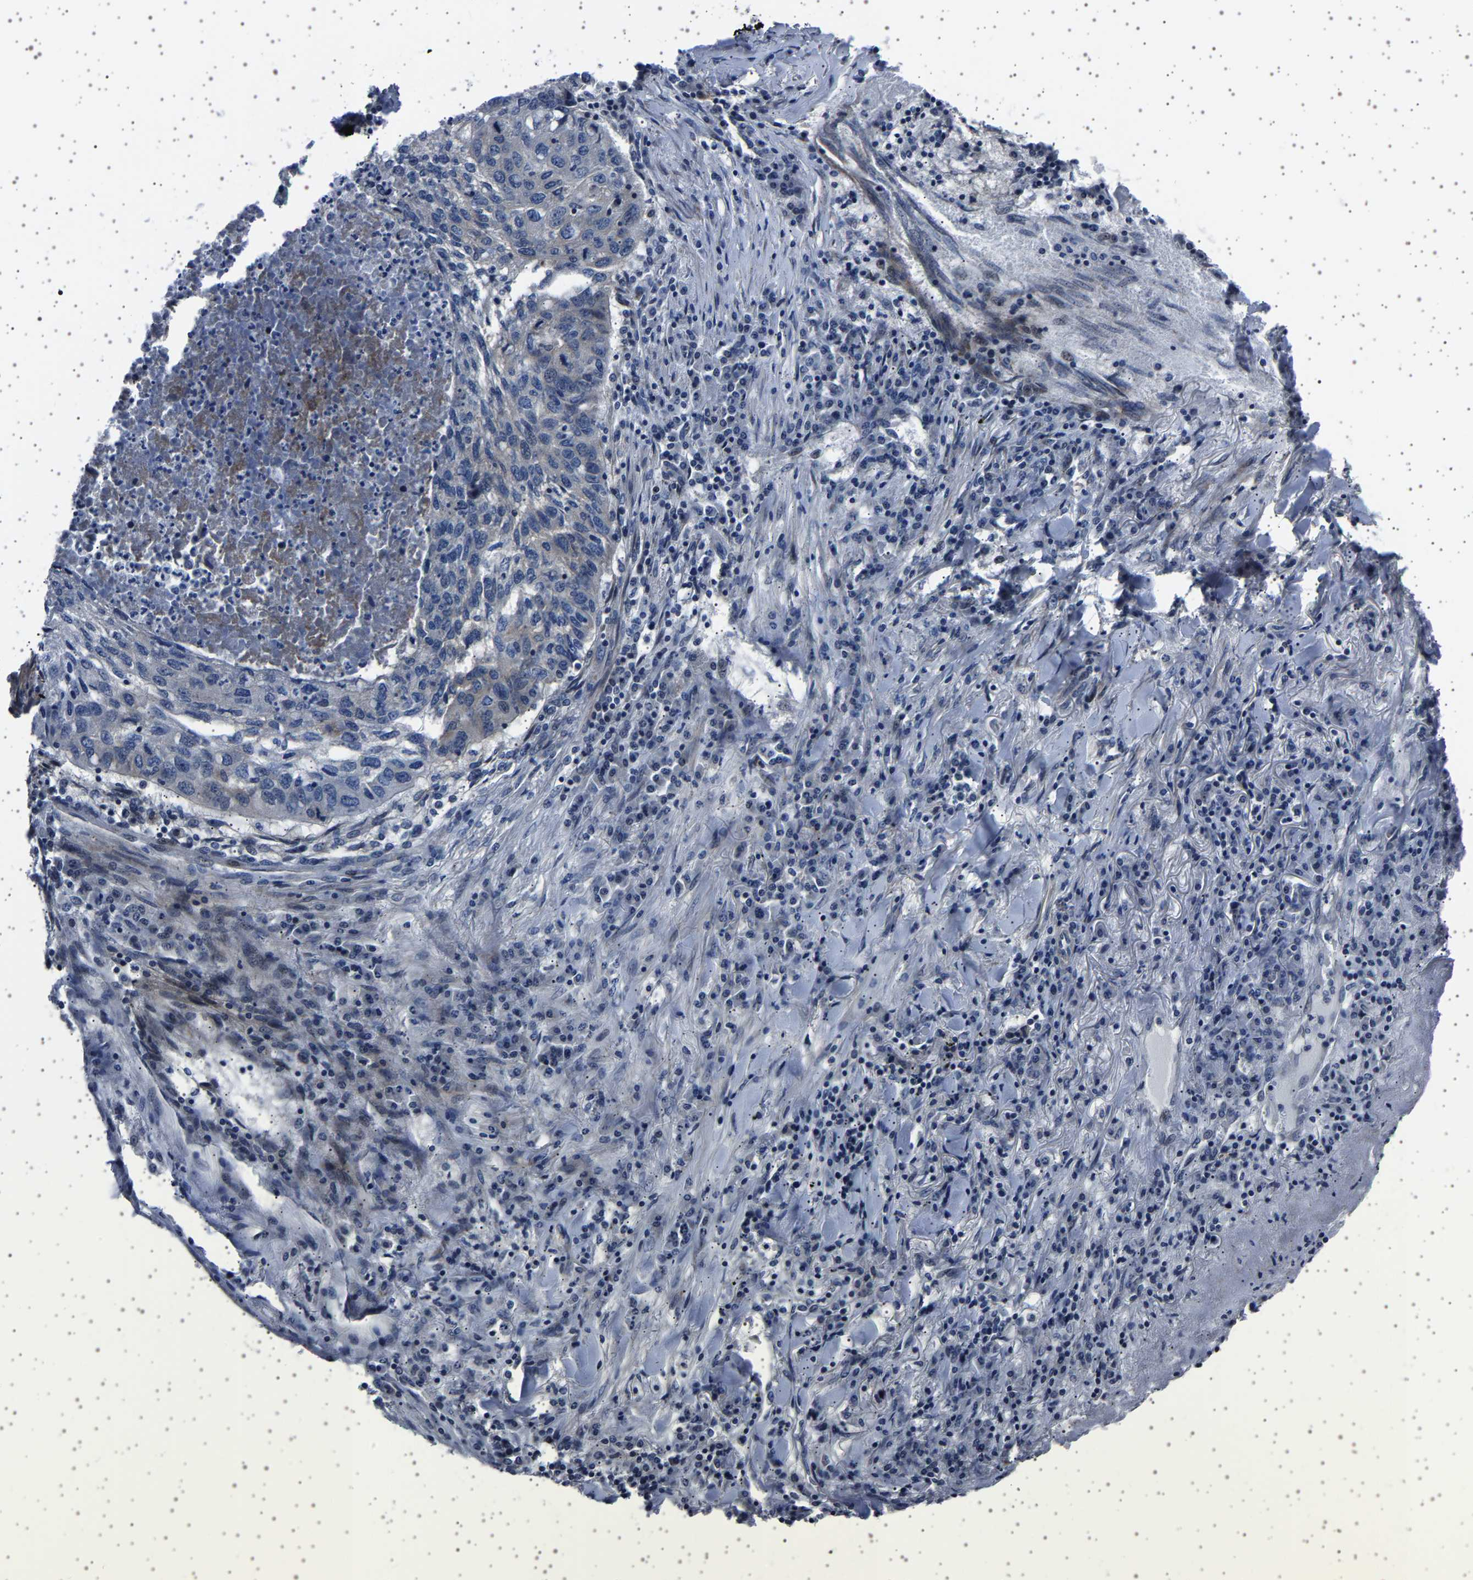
{"staining": {"intensity": "negative", "quantity": "none", "location": "none"}, "tissue": "lung cancer", "cell_type": "Tumor cells", "image_type": "cancer", "snomed": [{"axis": "morphology", "description": "Squamous cell carcinoma, NOS"}, {"axis": "topography", "description": "Lung"}], "caption": "Immunohistochemistry photomicrograph of human squamous cell carcinoma (lung) stained for a protein (brown), which reveals no expression in tumor cells.", "gene": "PAK5", "patient": {"sex": "female", "age": 63}}